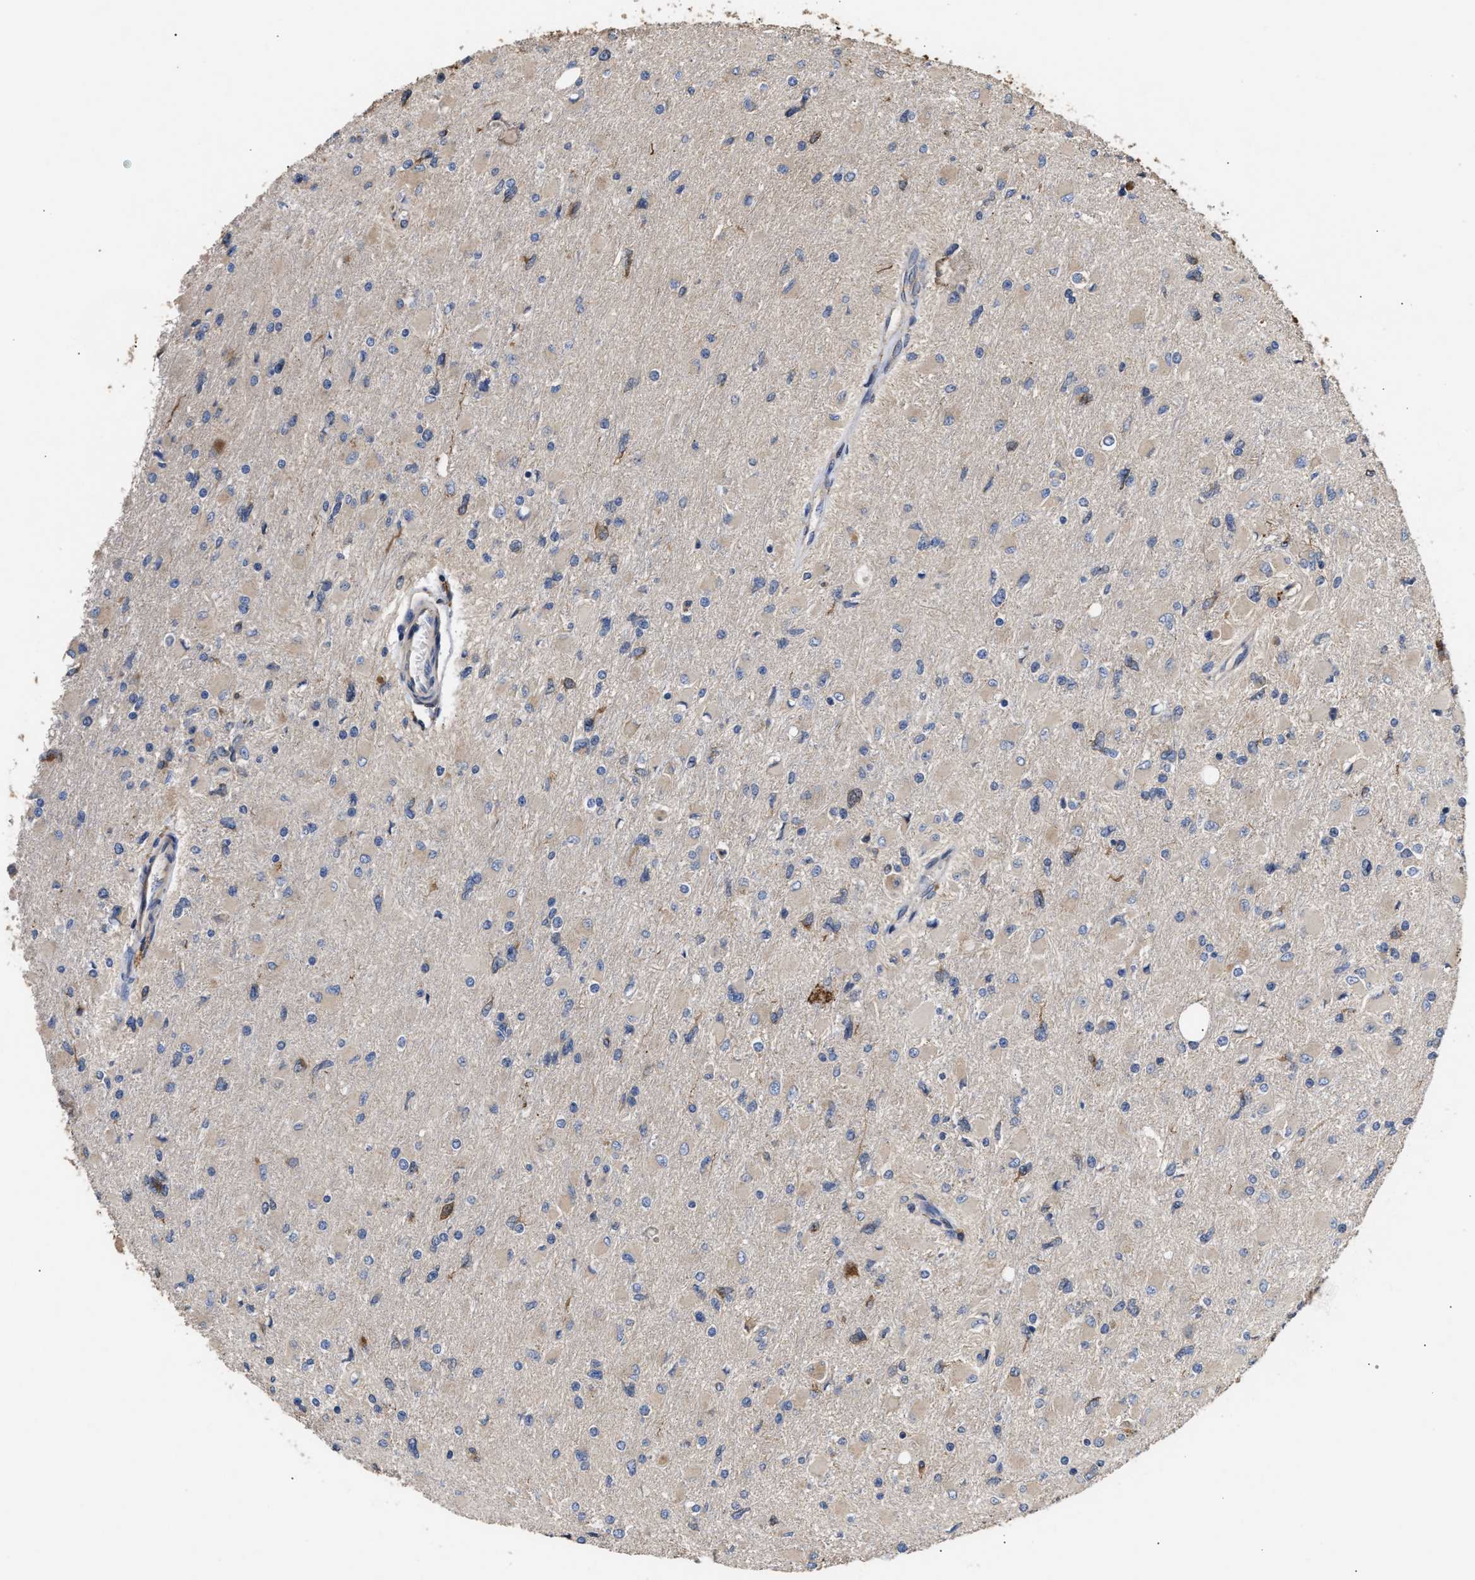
{"staining": {"intensity": "negative", "quantity": "none", "location": "none"}, "tissue": "glioma", "cell_type": "Tumor cells", "image_type": "cancer", "snomed": [{"axis": "morphology", "description": "Glioma, malignant, High grade"}, {"axis": "topography", "description": "Cerebral cortex"}], "caption": "Tumor cells show no significant protein expression in glioma.", "gene": "GOSR1", "patient": {"sex": "female", "age": 36}}